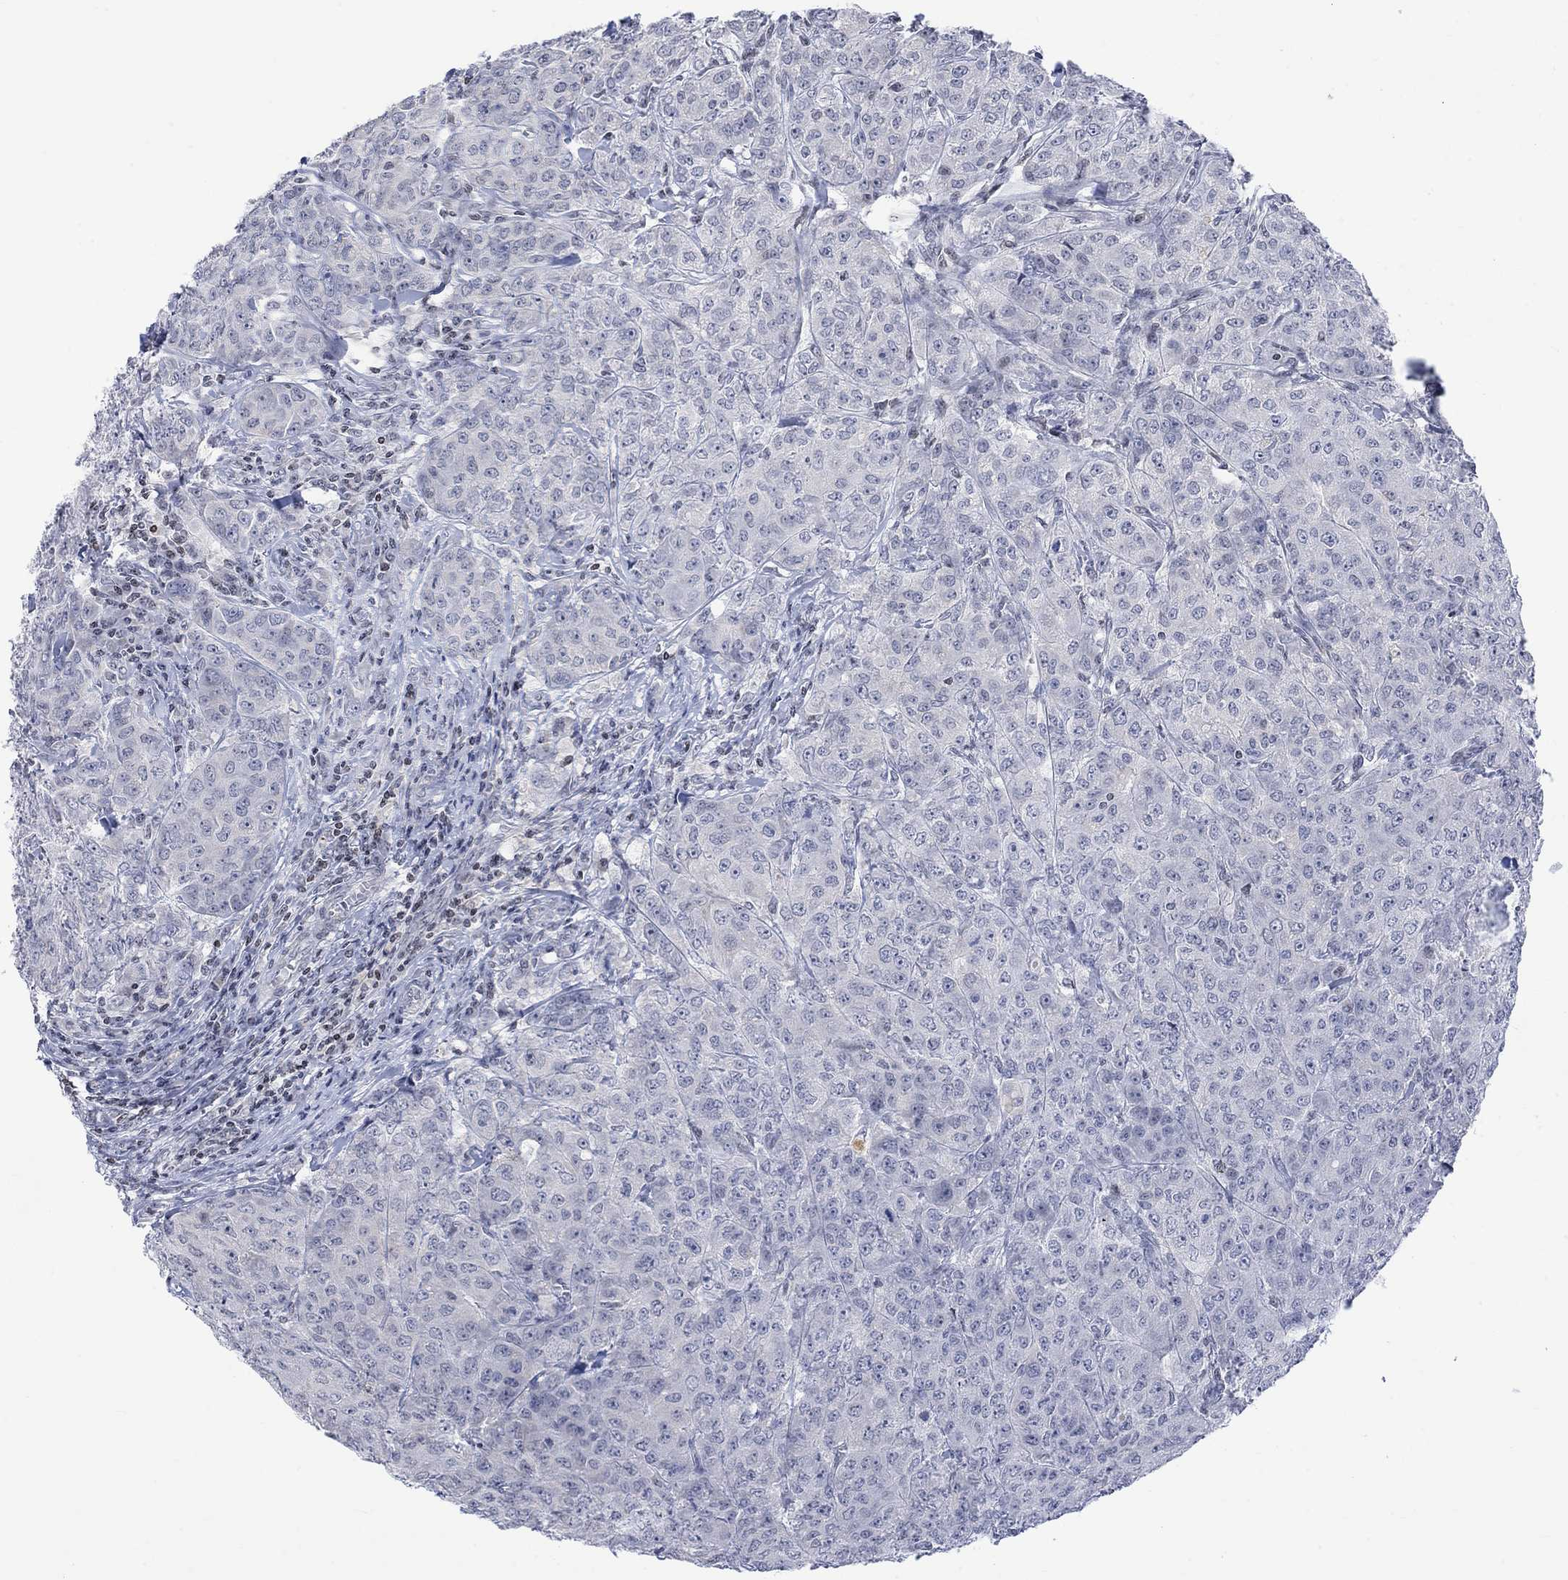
{"staining": {"intensity": "negative", "quantity": "none", "location": "none"}, "tissue": "breast cancer", "cell_type": "Tumor cells", "image_type": "cancer", "snomed": [{"axis": "morphology", "description": "Duct carcinoma"}, {"axis": "topography", "description": "Breast"}], "caption": "Immunohistochemistry (IHC) photomicrograph of neoplastic tissue: breast infiltrating ductal carcinoma stained with DAB (3,3'-diaminobenzidine) shows no significant protein positivity in tumor cells.", "gene": "DCX", "patient": {"sex": "female", "age": 43}}